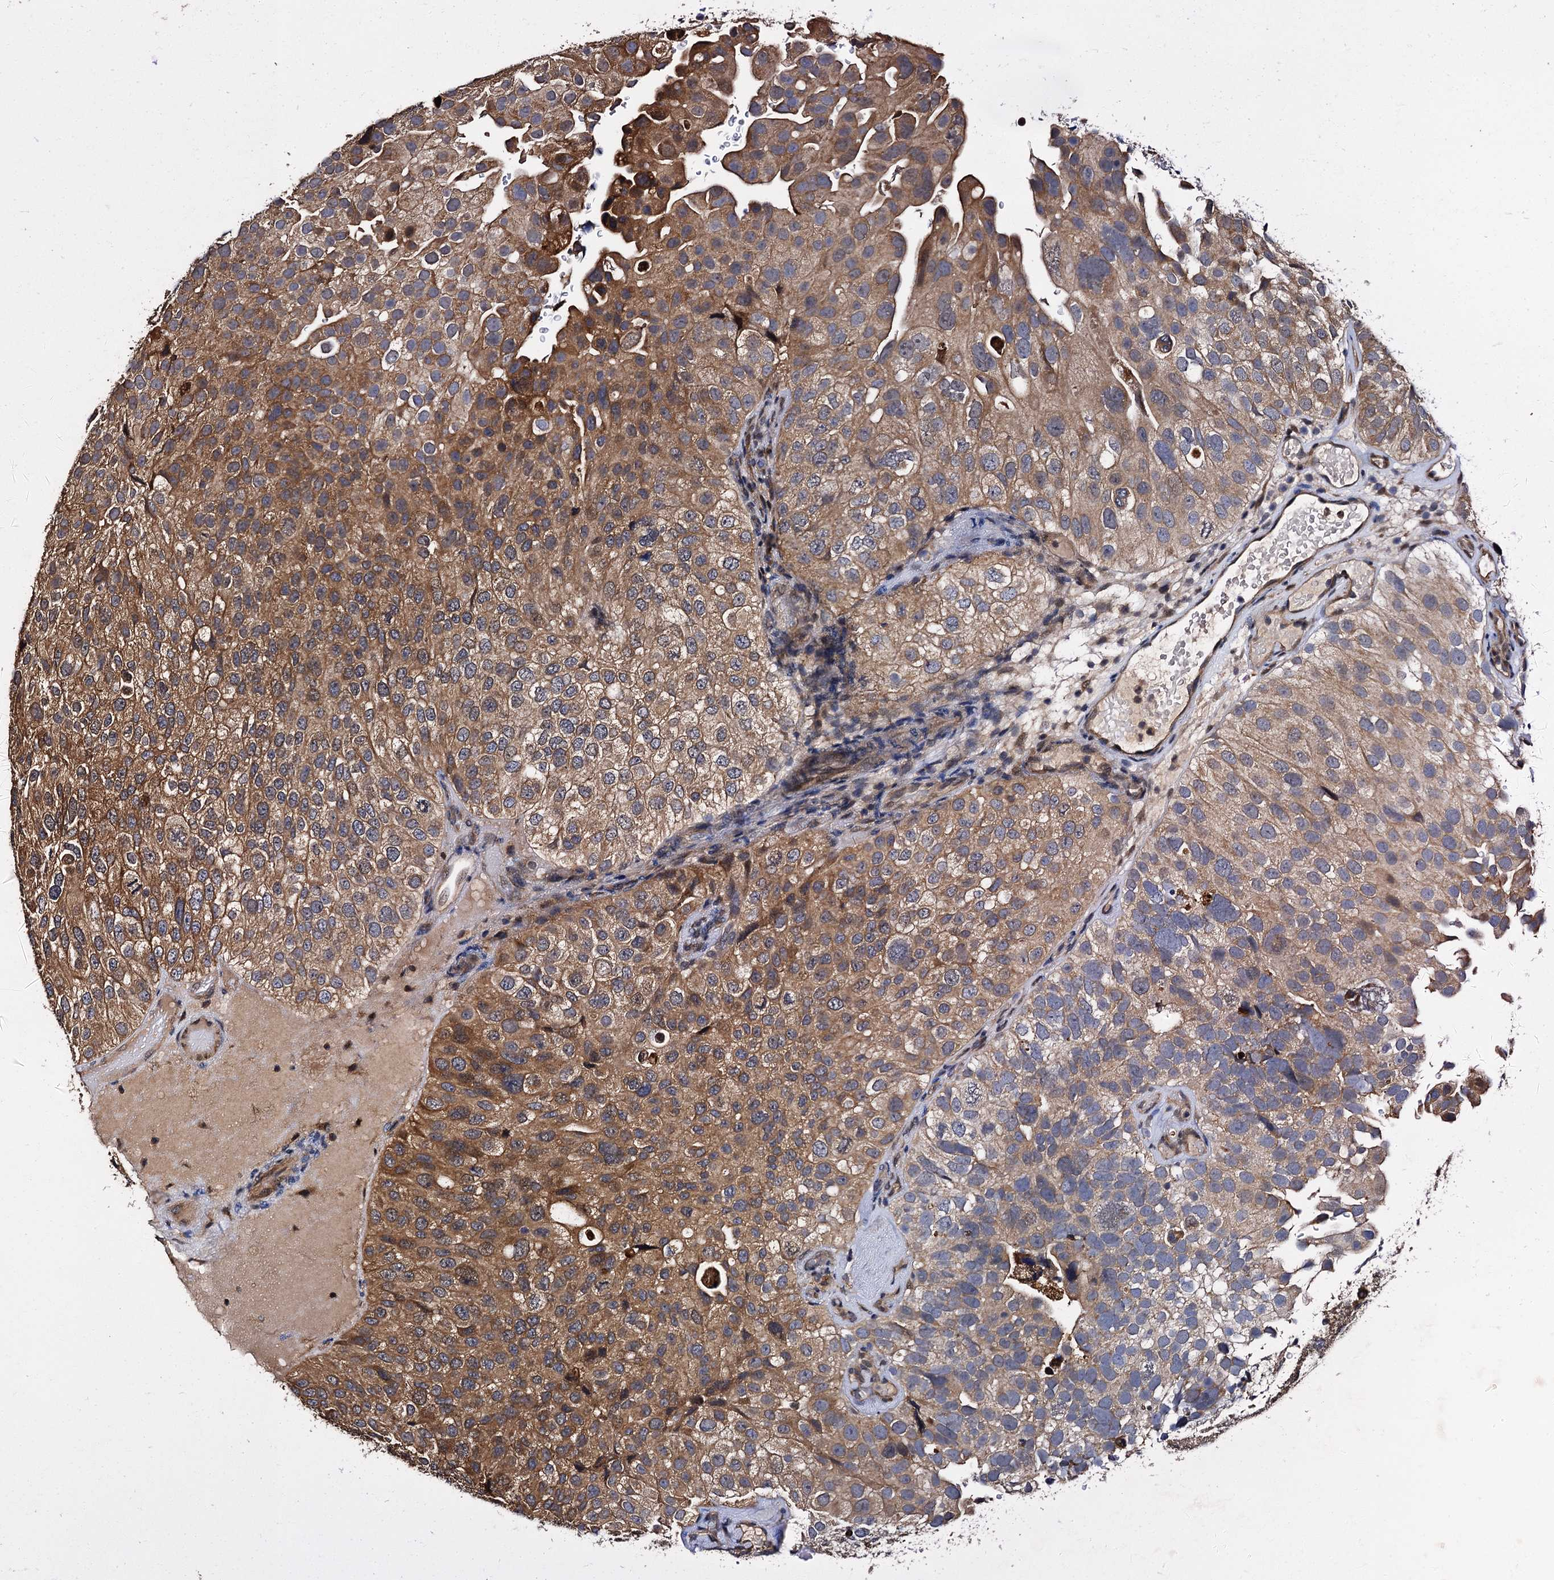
{"staining": {"intensity": "moderate", "quantity": ">75%", "location": "cytoplasmic/membranous"}, "tissue": "urothelial cancer", "cell_type": "Tumor cells", "image_type": "cancer", "snomed": [{"axis": "morphology", "description": "Urothelial carcinoma, Low grade"}, {"axis": "topography", "description": "Urinary bladder"}], "caption": "Urothelial cancer stained with immunohistochemistry displays moderate cytoplasmic/membranous positivity in approximately >75% of tumor cells. Ihc stains the protein in brown and the nuclei are stained blue.", "gene": "MIER2", "patient": {"sex": "male", "age": 78}}